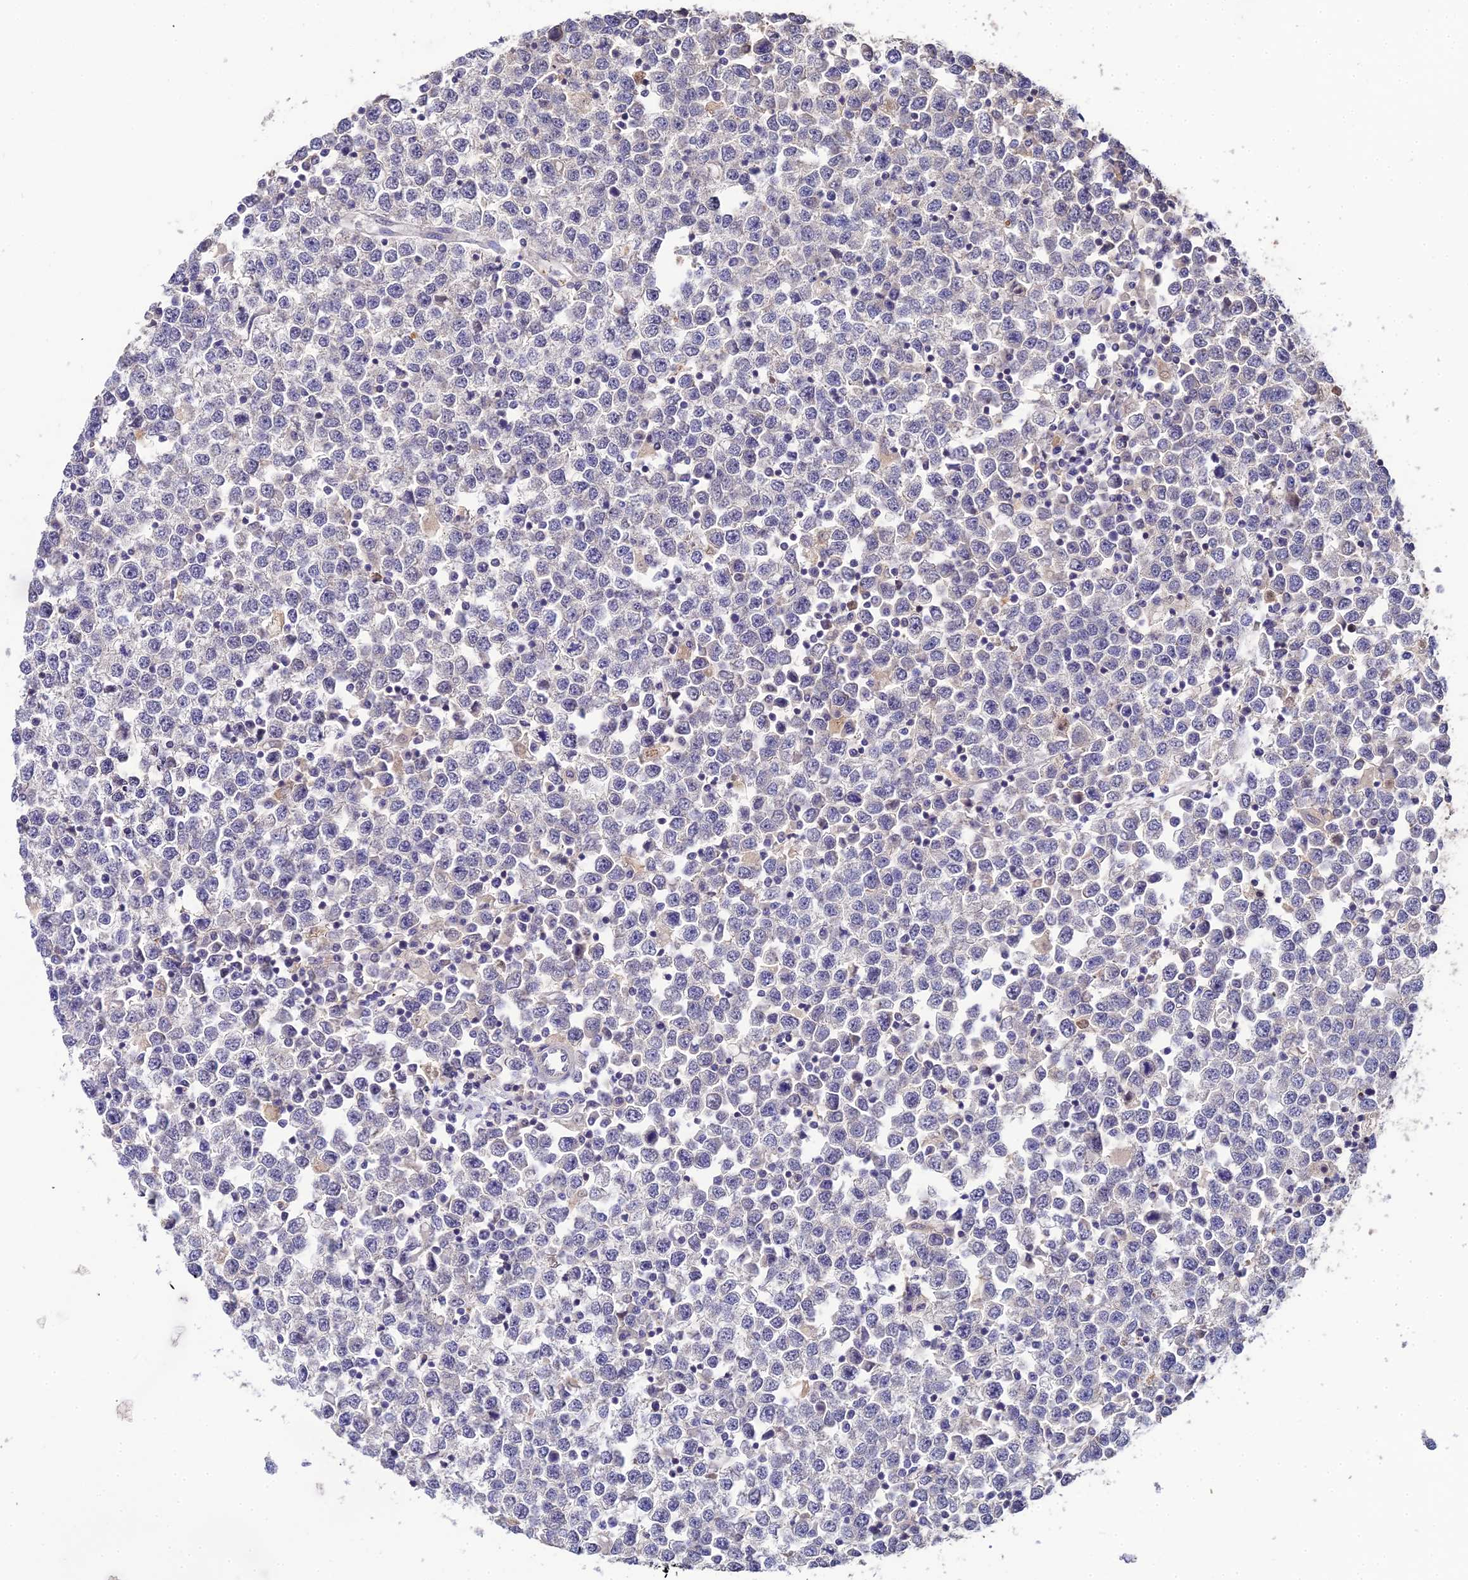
{"staining": {"intensity": "weak", "quantity": "25%-75%", "location": "nuclear"}, "tissue": "testis cancer", "cell_type": "Tumor cells", "image_type": "cancer", "snomed": [{"axis": "morphology", "description": "Seminoma, NOS"}, {"axis": "topography", "description": "Testis"}], "caption": "IHC histopathology image of neoplastic tissue: human testis seminoma stained using immunohistochemistry (IHC) displays low levels of weak protein expression localized specifically in the nuclear of tumor cells, appearing as a nuclear brown color.", "gene": "LSM5", "patient": {"sex": "male", "age": 65}}